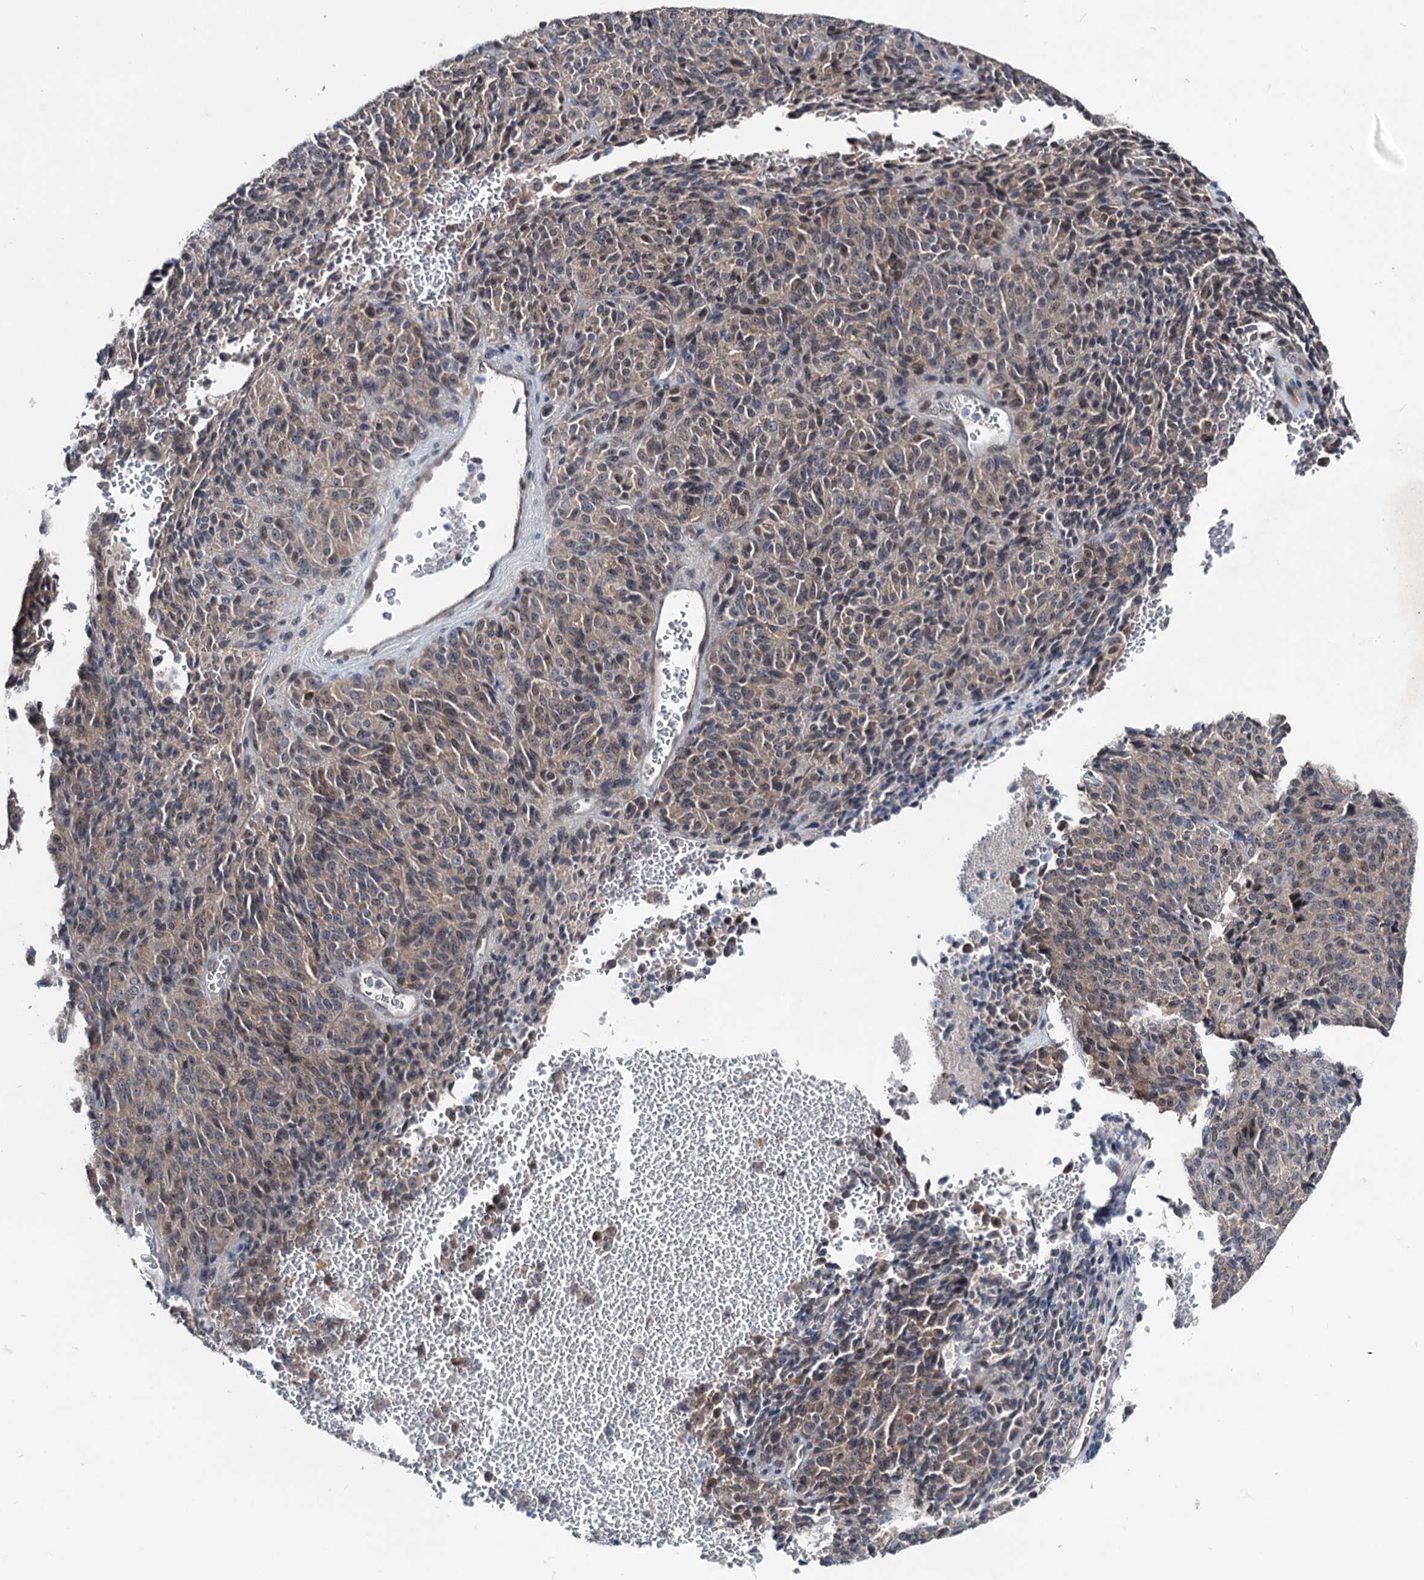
{"staining": {"intensity": "weak", "quantity": "25%-75%", "location": "cytoplasmic/membranous"}, "tissue": "melanoma", "cell_type": "Tumor cells", "image_type": "cancer", "snomed": [{"axis": "morphology", "description": "Malignant melanoma, Metastatic site"}, {"axis": "topography", "description": "Brain"}], "caption": "This is an image of immunohistochemistry (IHC) staining of melanoma, which shows weak expression in the cytoplasmic/membranous of tumor cells.", "gene": "DCUN1D4", "patient": {"sex": "female", "age": 56}}